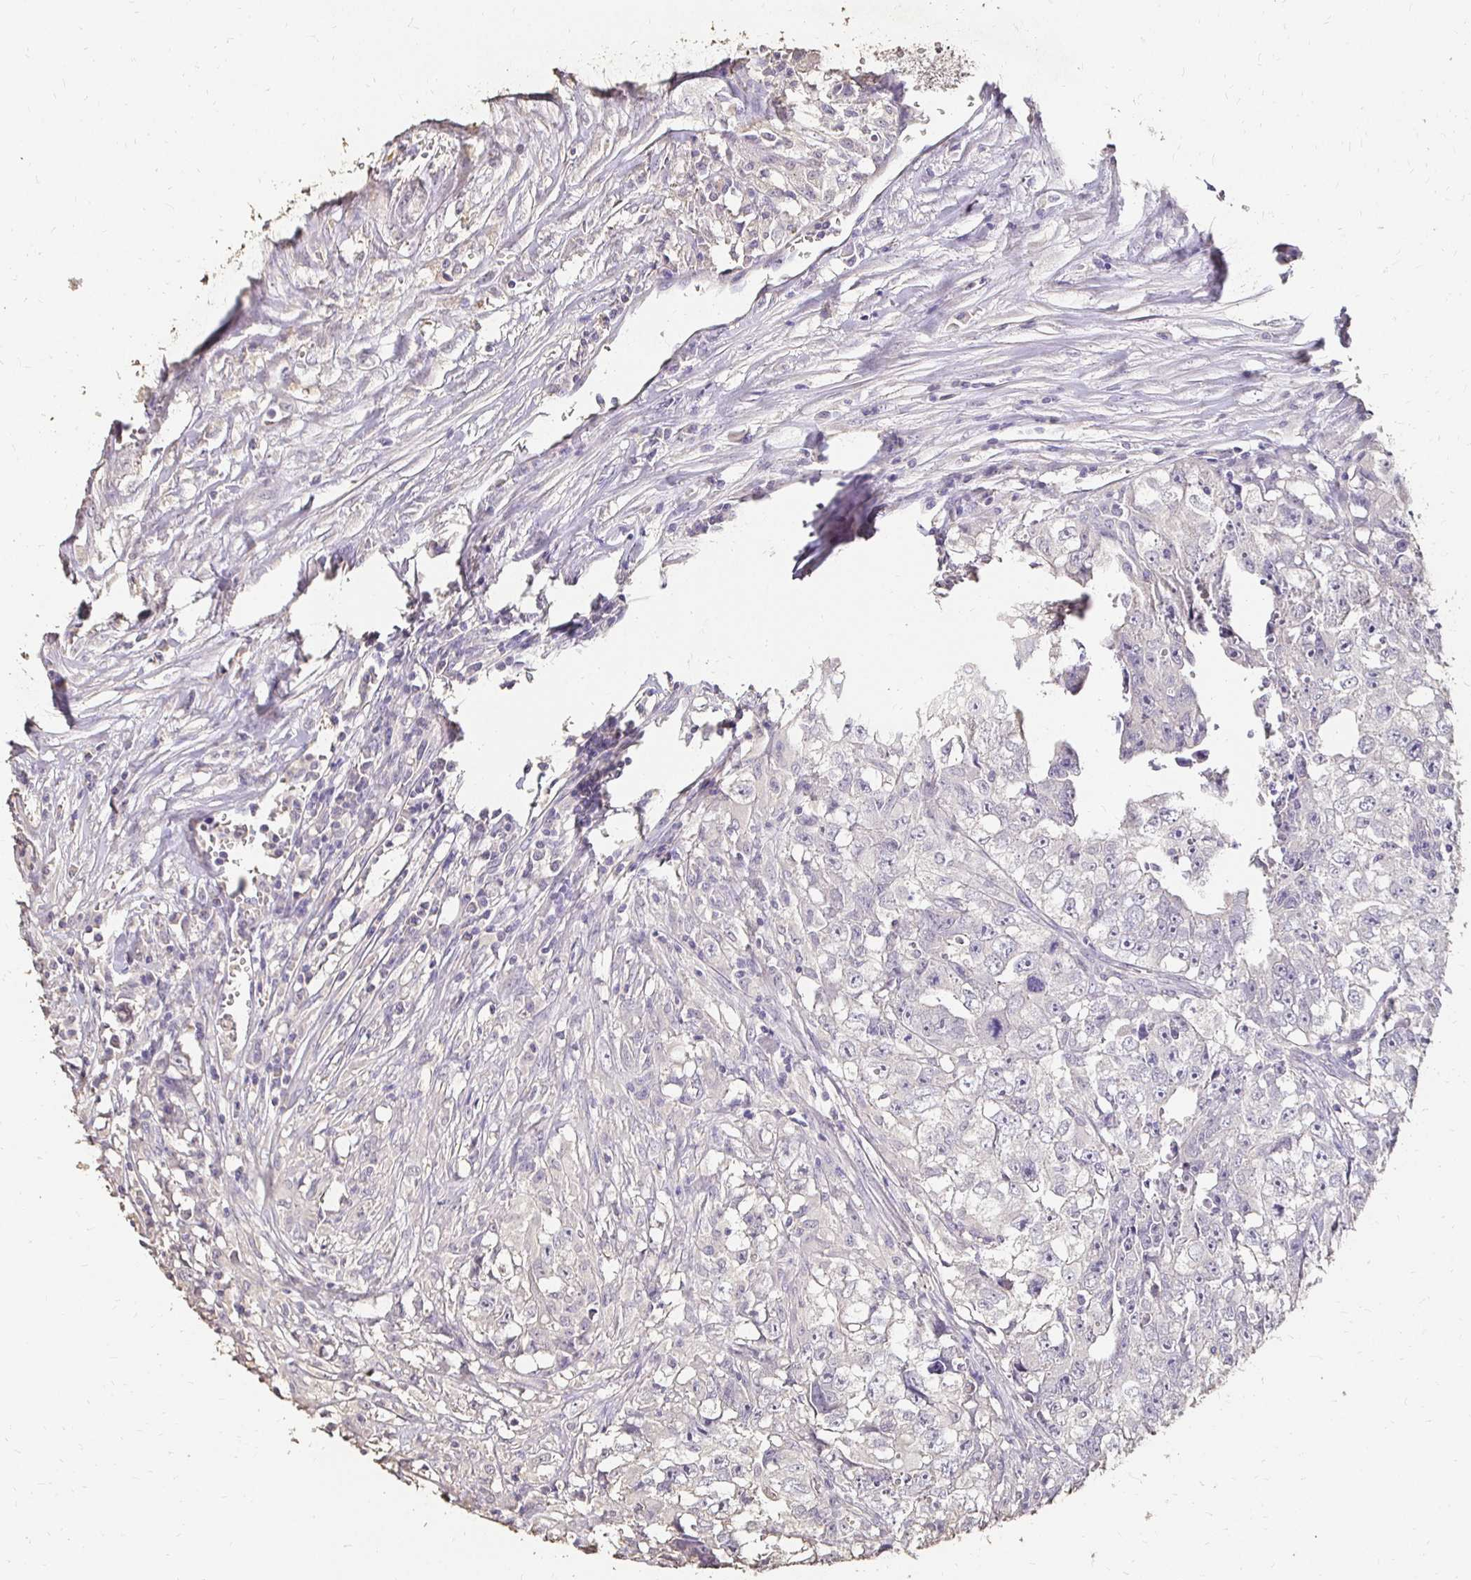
{"staining": {"intensity": "negative", "quantity": "none", "location": "none"}, "tissue": "testis cancer", "cell_type": "Tumor cells", "image_type": "cancer", "snomed": [{"axis": "morphology", "description": "Carcinoma, Embryonal, NOS"}, {"axis": "morphology", "description": "Teratoma, malignant, NOS"}, {"axis": "topography", "description": "Testis"}], "caption": "Protein analysis of testis embryonal carcinoma shows no significant expression in tumor cells. The staining is performed using DAB brown chromogen with nuclei counter-stained in using hematoxylin.", "gene": "UGT1A6", "patient": {"sex": "male", "age": 24}}